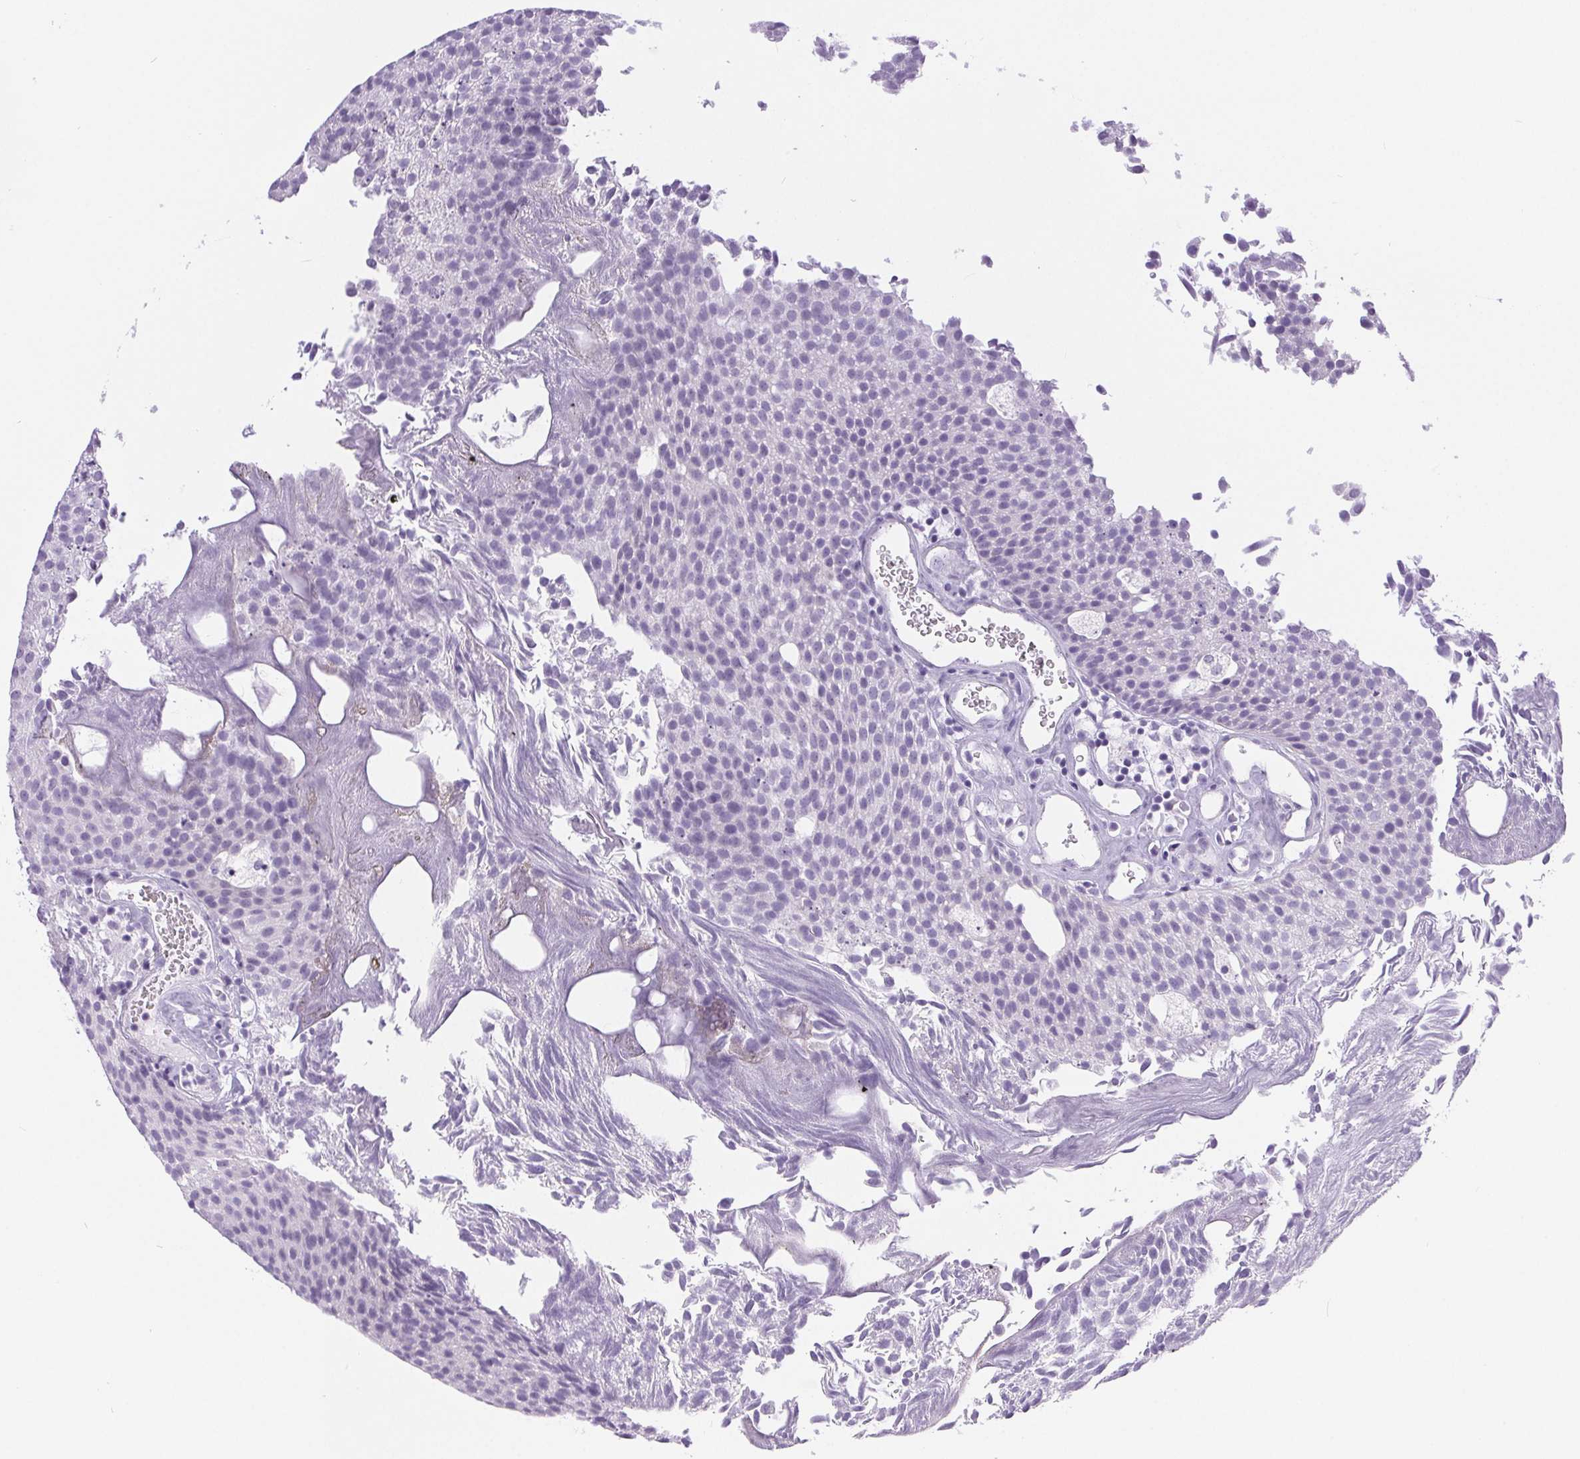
{"staining": {"intensity": "negative", "quantity": "none", "location": "none"}, "tissue": "urothelial cancer", "cell_type": "Tumor cells", "image_type": "cancer", "snomed": [{"axis": "morphology", "description": "Urothelial carcinoma, Low grade"}, {"axis": "topography", "description": "Urinary bladder"}], "caption": "Tumor cells are negative for protein expression in human urothelial carcinoma (low-grade).", "gene": "XDH", "patient": {"sex": "female", "age": 79}}